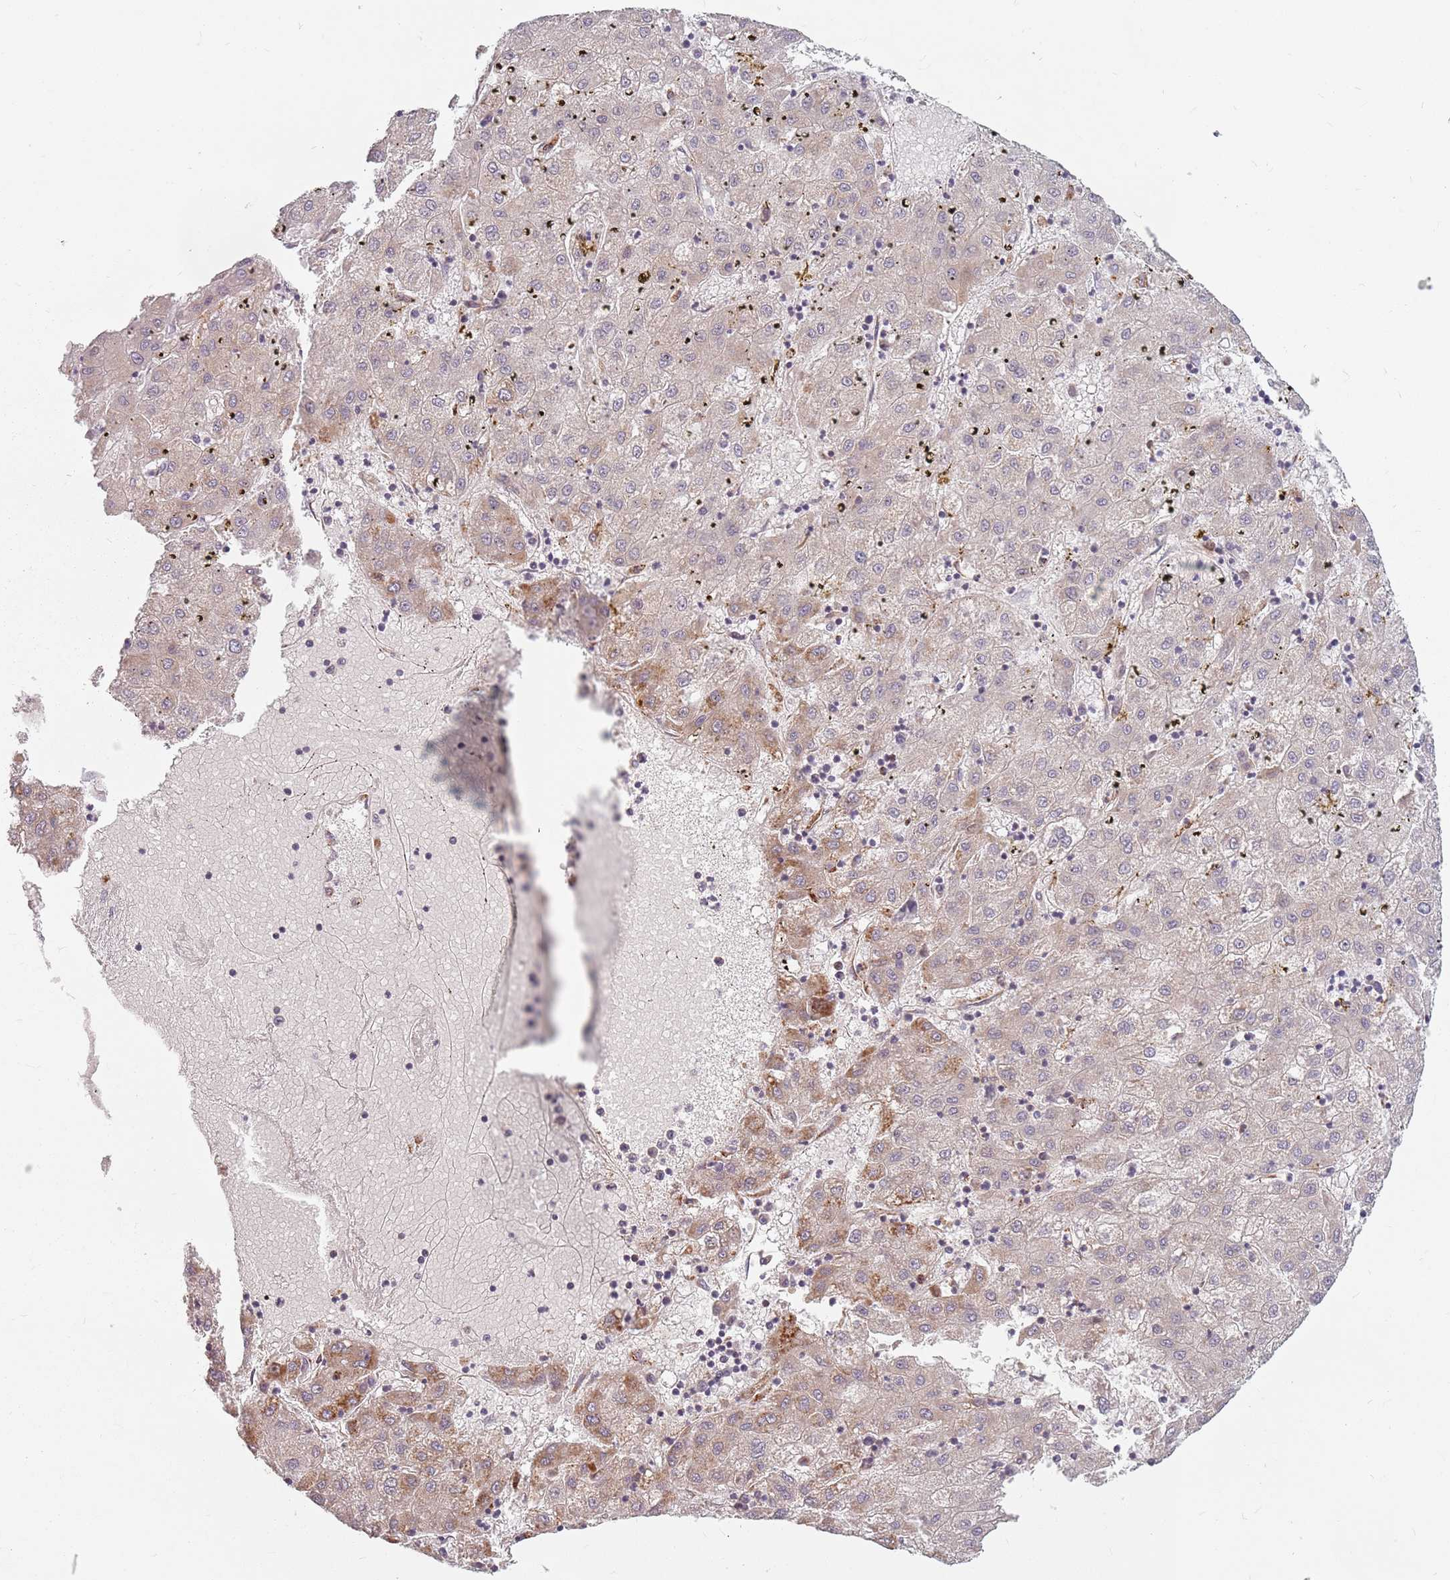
{"staining": {"intensity": "weak", "quantity": "<25%", "location": "cytoplasmic/membranous"}, "tissue": "liver cancer", "cell_type": "Tumor cells", "image_type": "cancer", "snomed": [{"axis": "morphology", "description": "Carcinoma, Hepatocellular, NOS"}, {"axis": "topography", "description": "Liver"}], "caption": "Immunohistochemical staining of liver cancer (hepatocellular carcinoma) reveals no significant positivity in tumor cells.", "gene": "ADAL", "patient": {"sex": "male", "age": 72}}